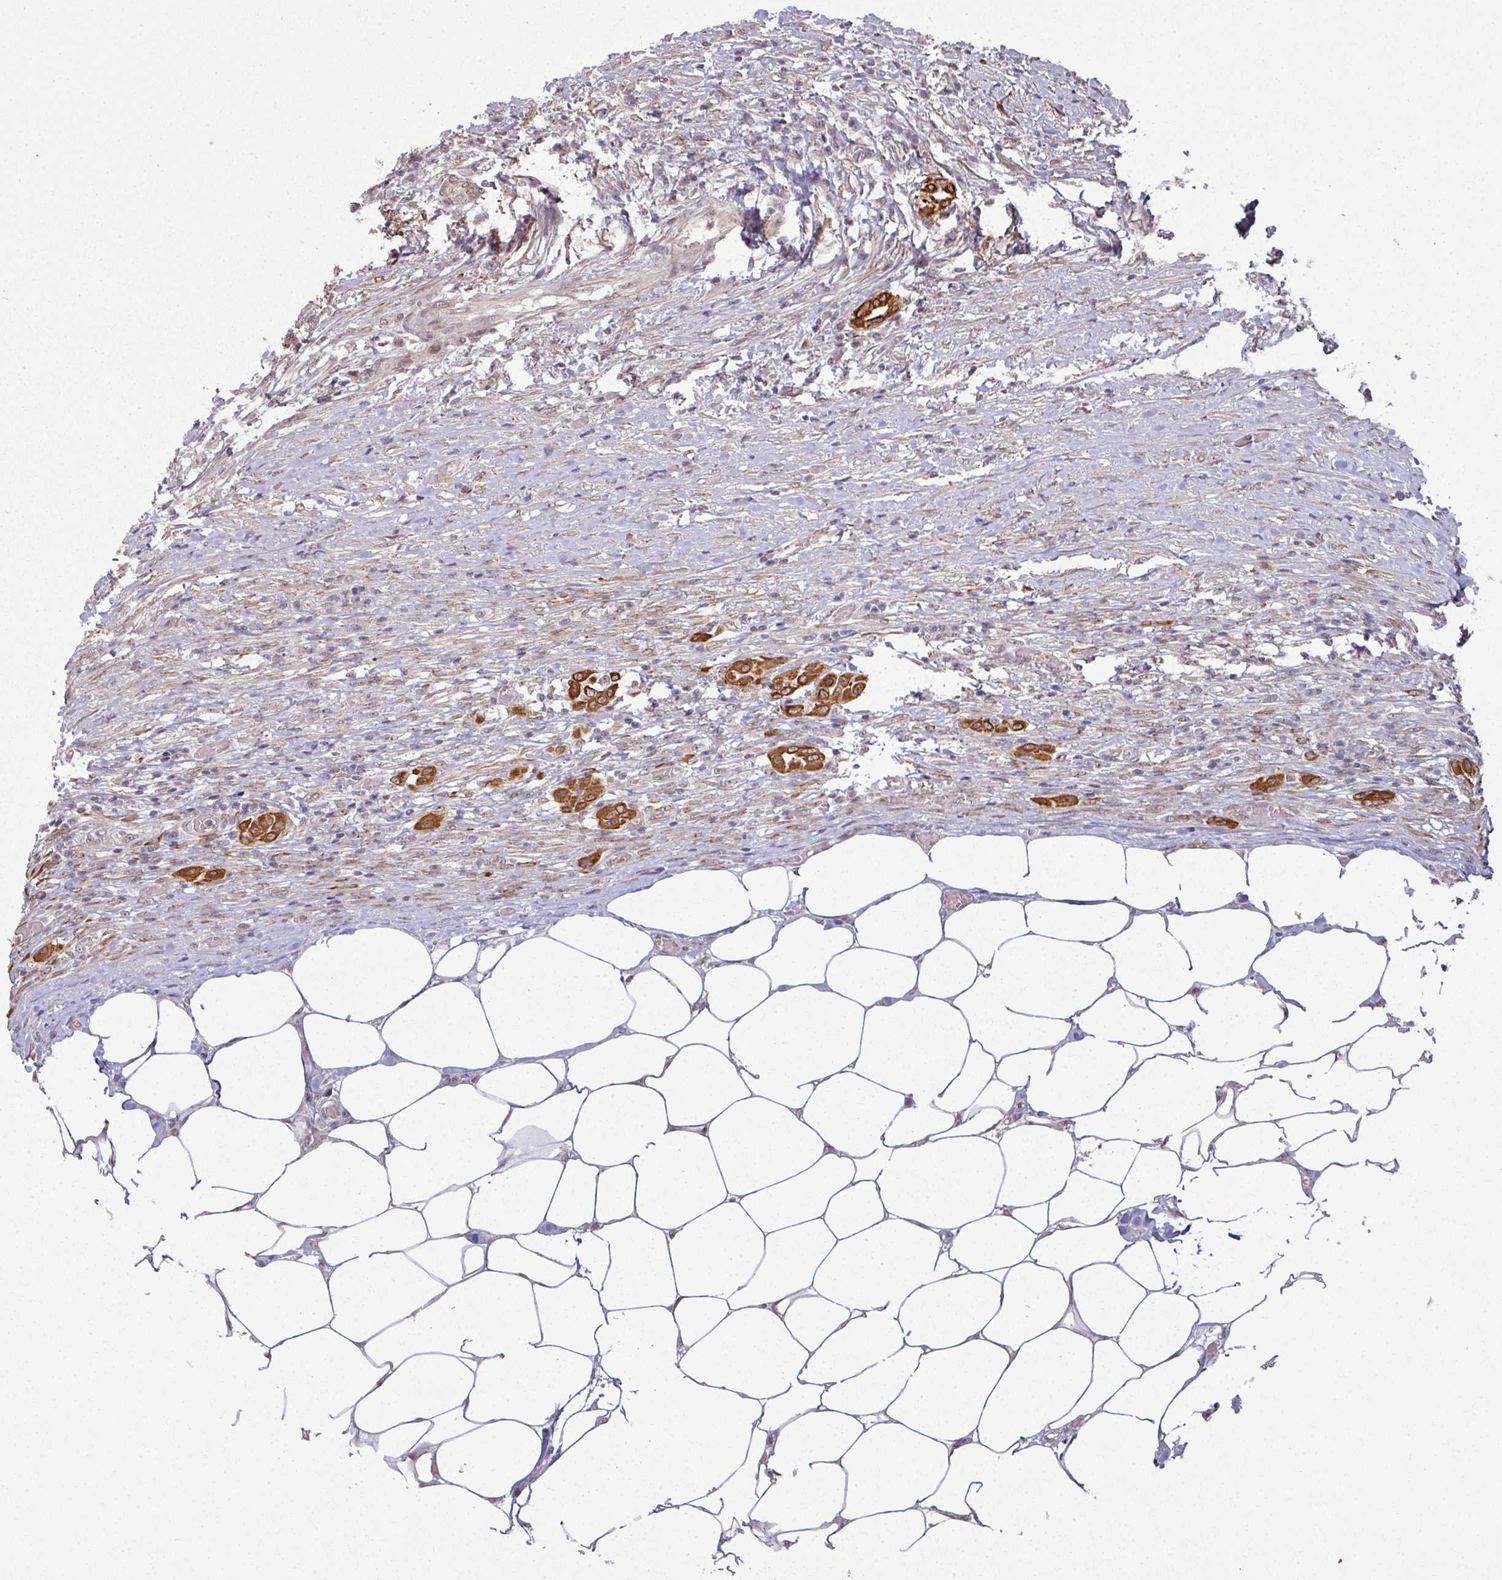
{"staining": {"intensity": "strong", "quantity": ">75%", "location": "cytoplasmic/membranous"}, "tissue": "colorectal cancer", "cell_type": "Tumor cells", "image_type": "cancer", "snomed": [{"axis": "morphology", "description": "Adenocarcinoma, NOS"}, {"axis": "topography", "description": "Colon"}], "caption": "Tumor cells exhibit high levels of strong cytoplasmic/membranous expression in about >75% of cells in human colorectal cancer (adenocarcinoma).", "gene": "GTF2H3", "patient": {"sex": "female", "age": 84}}